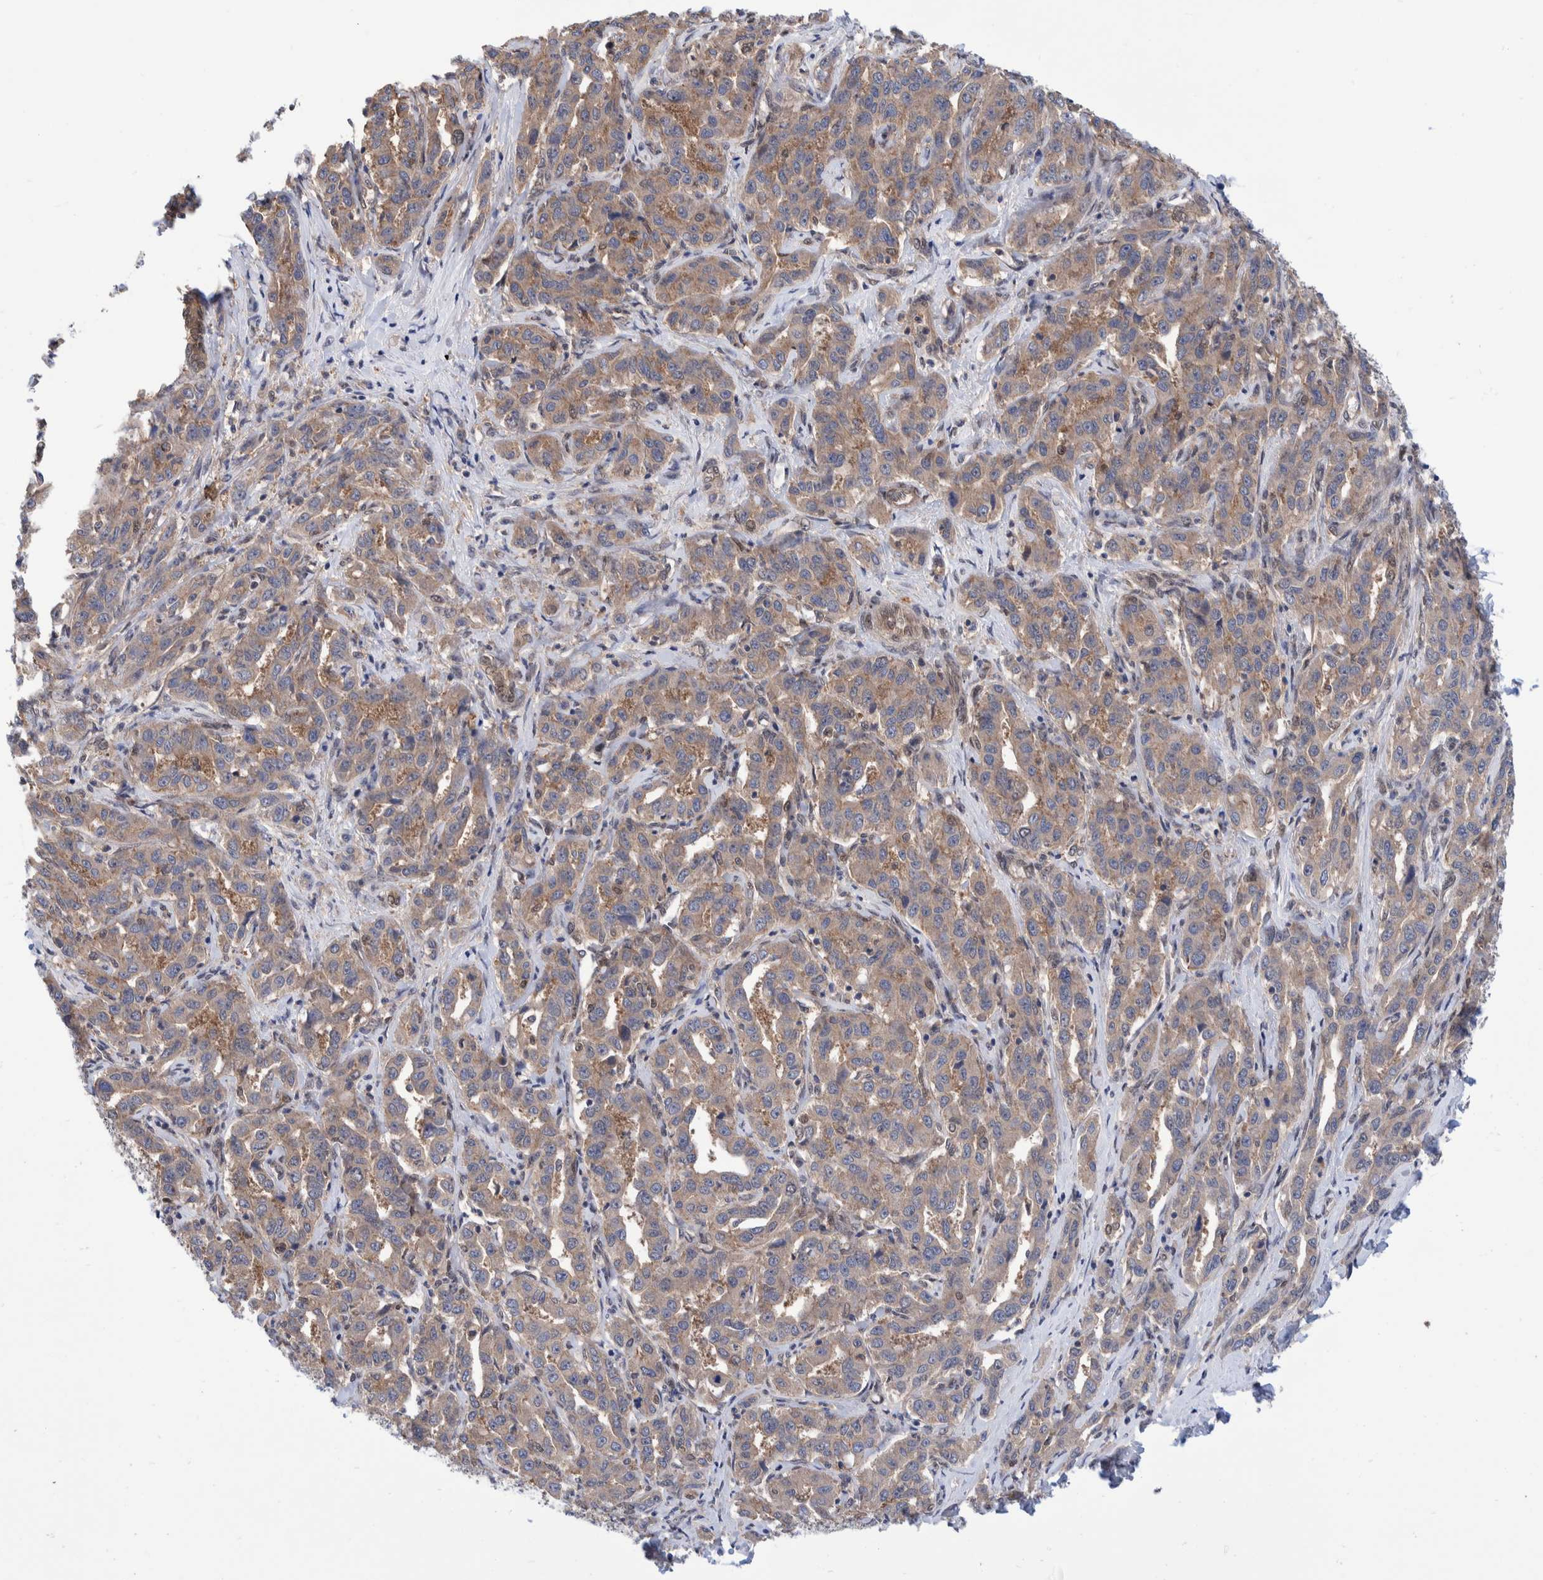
{"staining": {"intensity": "weak", "quantity": ">75%", "location": "cytoplasmic/membranous"}, "tissue": "liver cancer", "cell_type": "Tumor cells", "image_type": "cancer", "snomed": [{"axis": "morphology", "description": "Cholangiocarcinoma"}, {"axis": "topography", "description": "Liver"}], "caption": "A high-resolution histopathology image shows immunohistochemistry staining of liver cancer (cholangiocarcinoma), which demonstrates weak cytoplasmic/membranous positivity in about >75% of tumor cells.", "gene": "PFAS", "patient": {"sex": "male", "age": 59}}